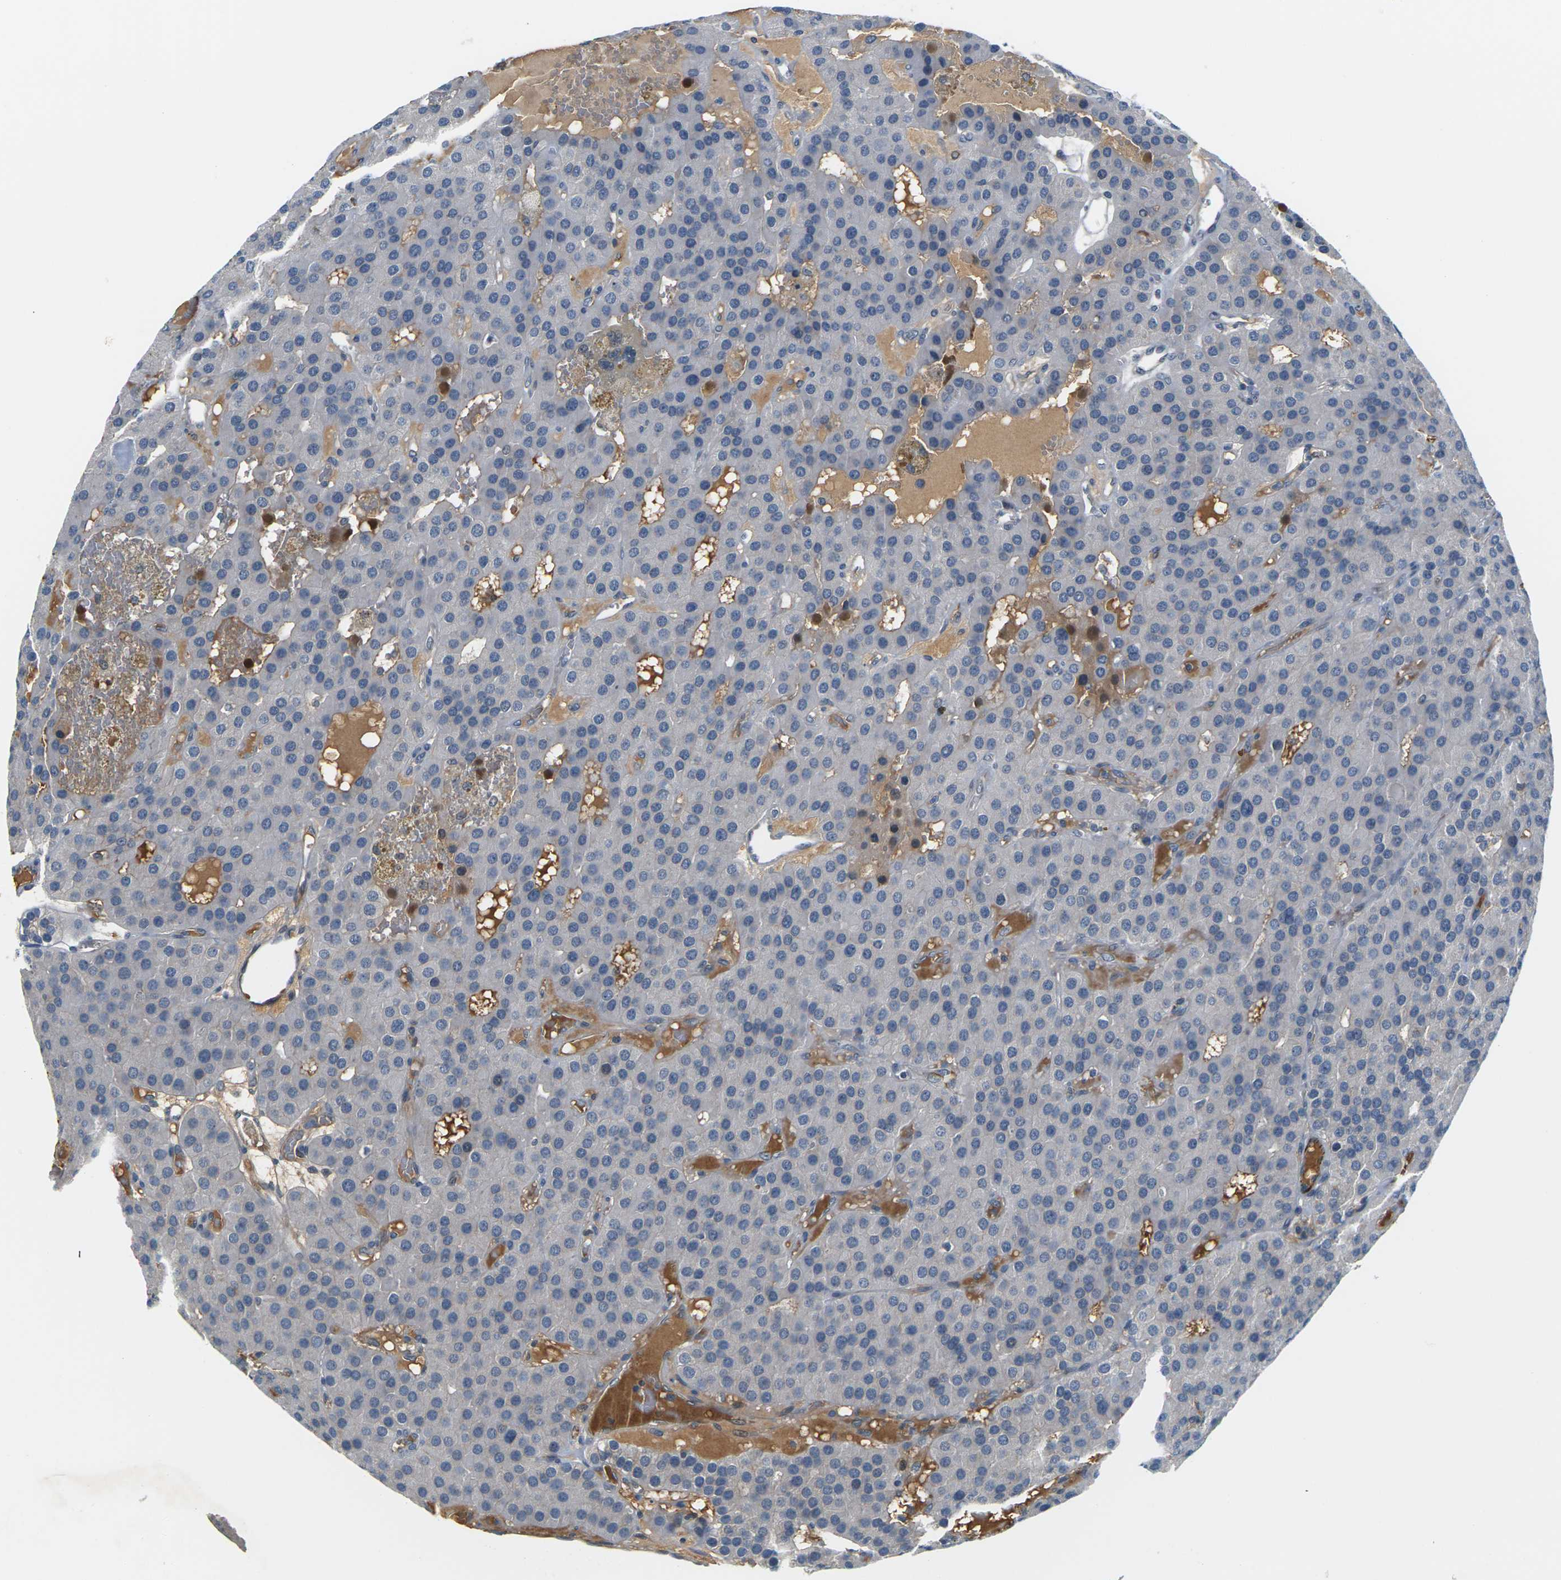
{"staining": {"intensity": "weak", "quantity": "<25%", "location": "cytoplasmic/membranous"}, "tissue": "parathyroid gland", "cell_type": "Glandular cells", "image_type": "normal", "snomed": [{"axis": "morphology", "description": "Normal tissue, NOS"}, {"axis": "morphology", "description": "Adenoma, NOS"}, {"axis": "topography", "description": "Parathyroid gland"}], "caption": "Parathyroid gland stained for a protein using IHC shows no positivity glandular cells.", "gene": "PKP2", "patient": {"sex": "female", "age": 86}}